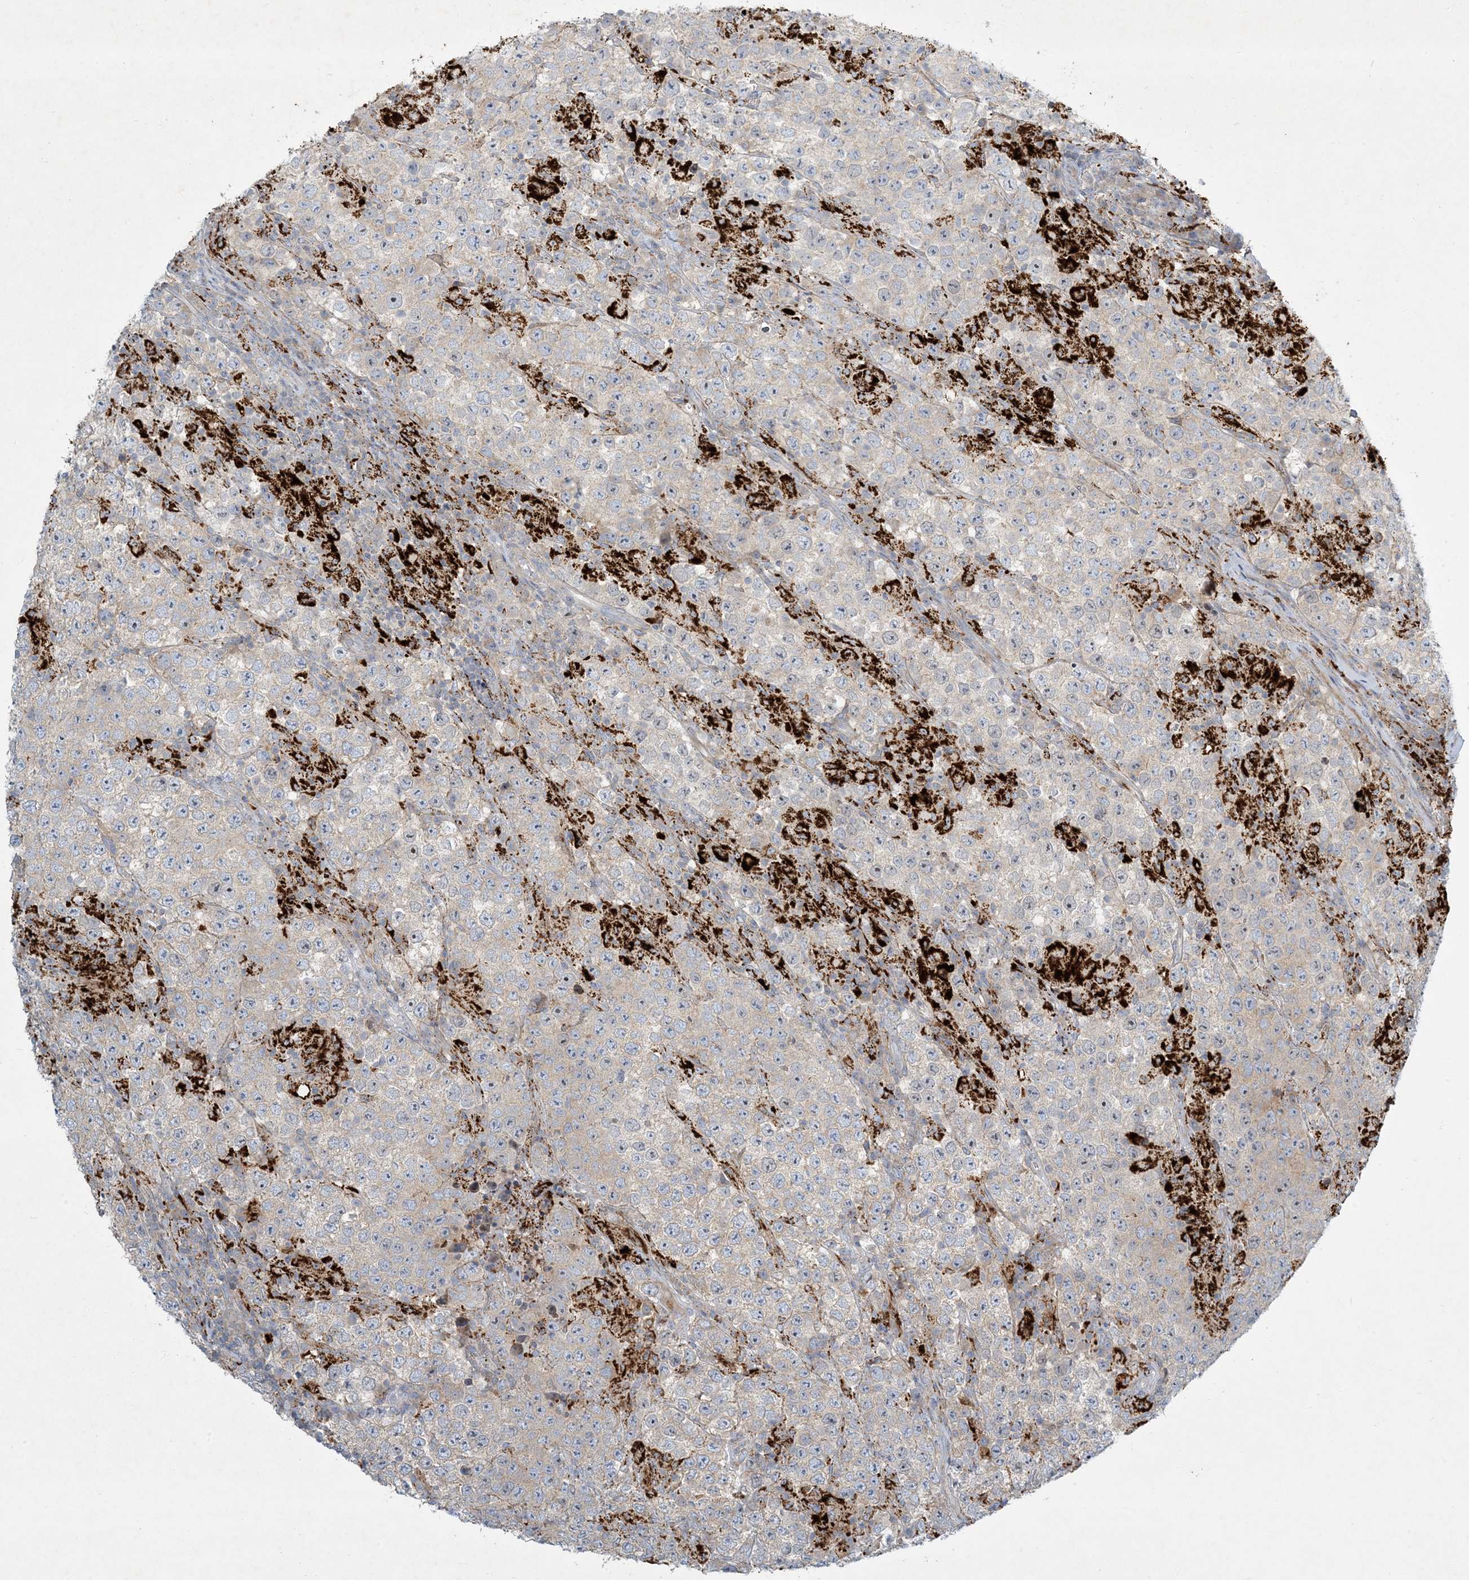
{"staining": {"intensity": "negative", "quantity": "none", "location": "none"}, "tissue": "testis cancer", "cell_type": "Tumor cells", "image_type": "cancer", "snomed": [{"axis": "morphology", "description": "Normal tissue, NOS"}, {"axis": "morphology", "description": "Urothelial carcinoma, High grade"}, {"axis": "morphology", "description": "Seminoma, NOS"}, {"axis": "morphology", "description": "Carcinoma, Embryonal, NOS"}, {"axis": "topography", "description": "Urinary bladder"}, {"axis": "topography", "description": "Testis"}], "caption": "Tumor cells are negative for brown protein staining in seminoma (testis).", "gene": "LTN1", "patient": {"sex": "male", "age": 41}}